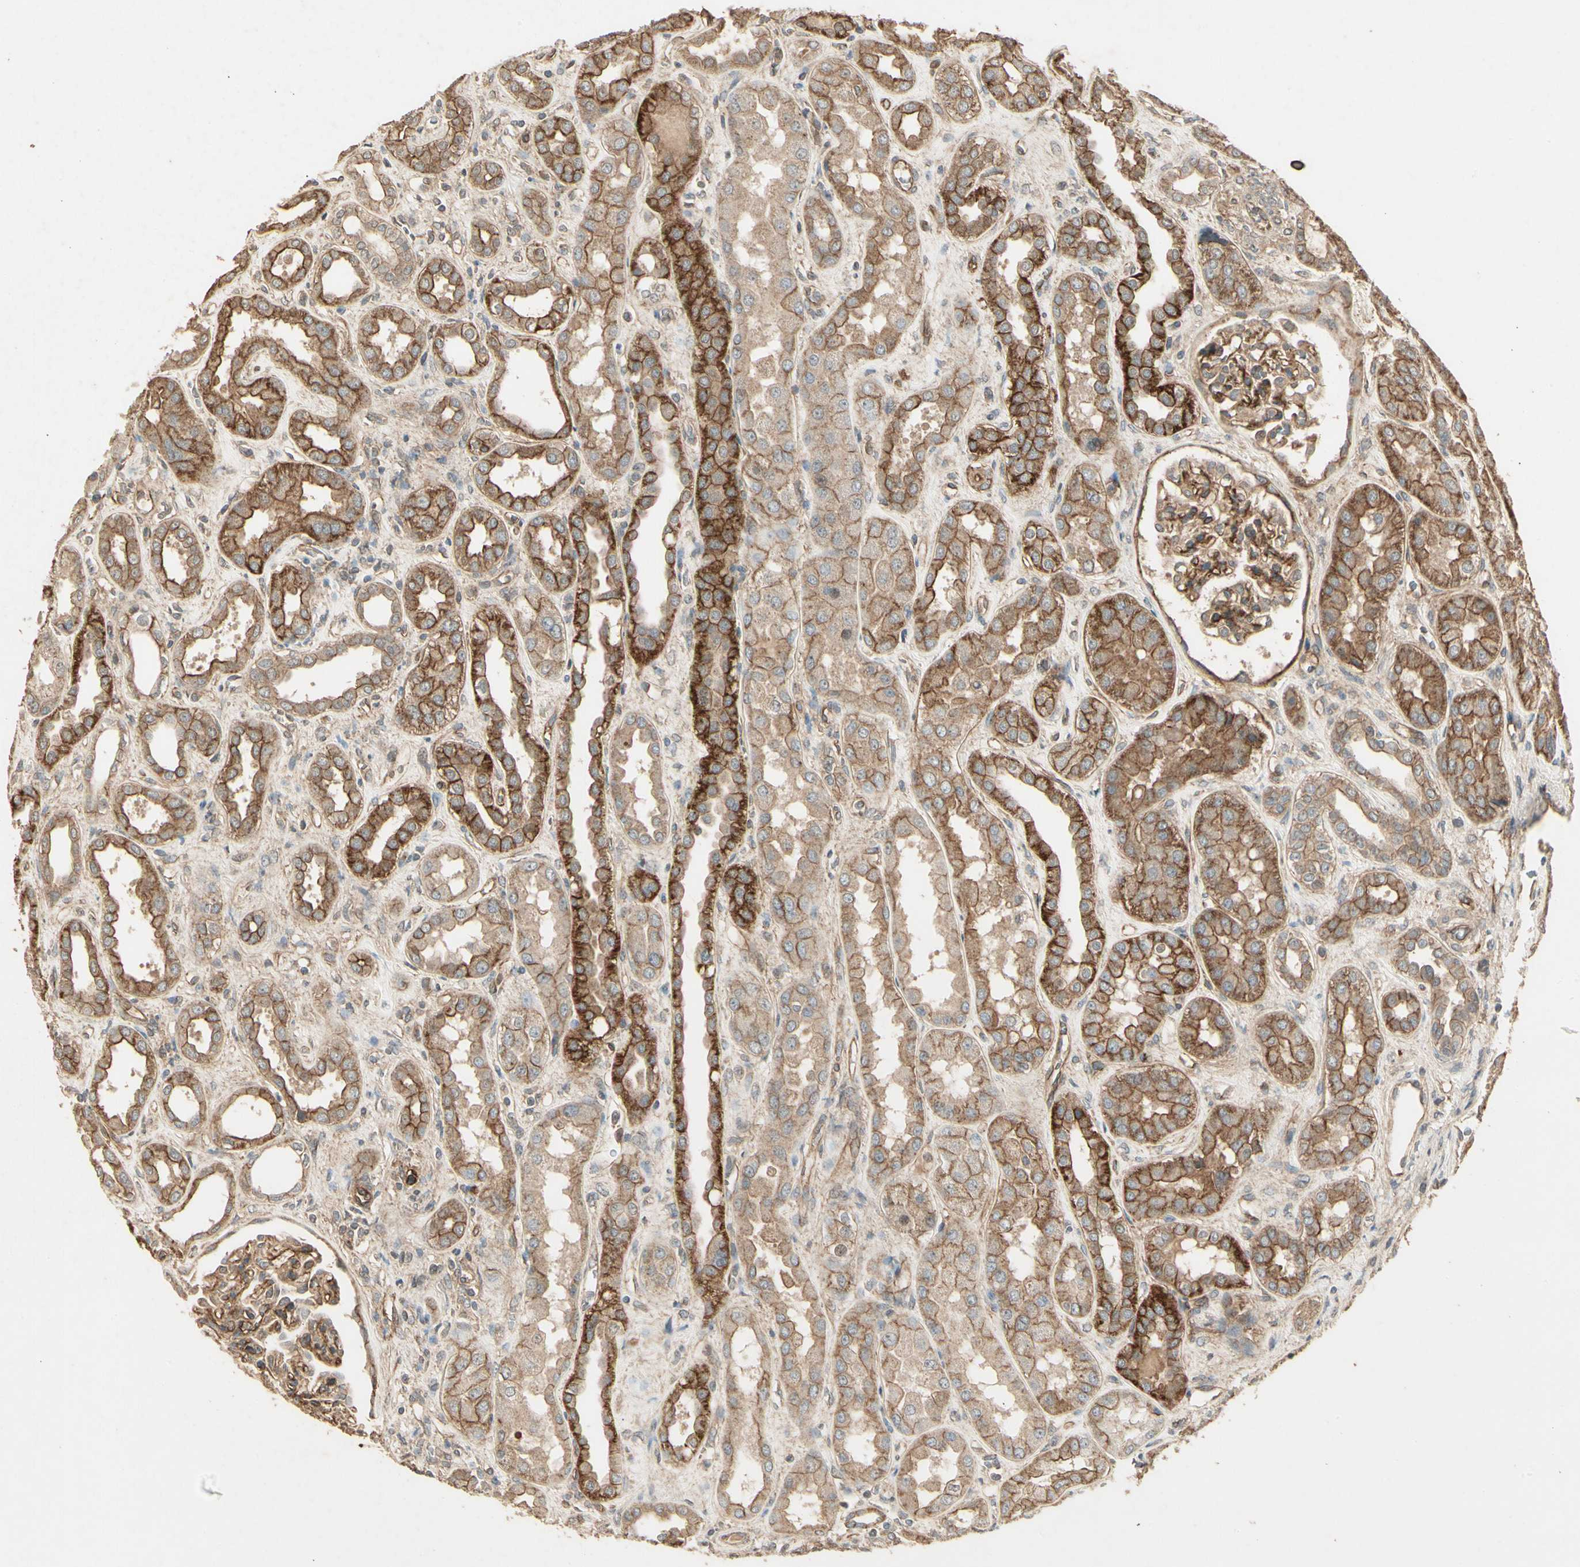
{"staining": {"intensity": "moderate", "quantity": ">75%", "location": "cytoplasmic/membranous"}, "tissue": "kidney", "cell_type": "Cells in glomeruli", "image_type": "normal", "snomed": [{"axis": "morphology", "description": "Normal tissue, NOS"}, {"axis": "topography", "description": "Kidney"}], "caption": "Immunohistochemical staining of normal human kidney exhibits moderate cytoplasmic/membranous protein expression in approximately >75% of cells in glomeruli.", "gene": "RNF180", "patient": {"sex": "male", "age": 59}}